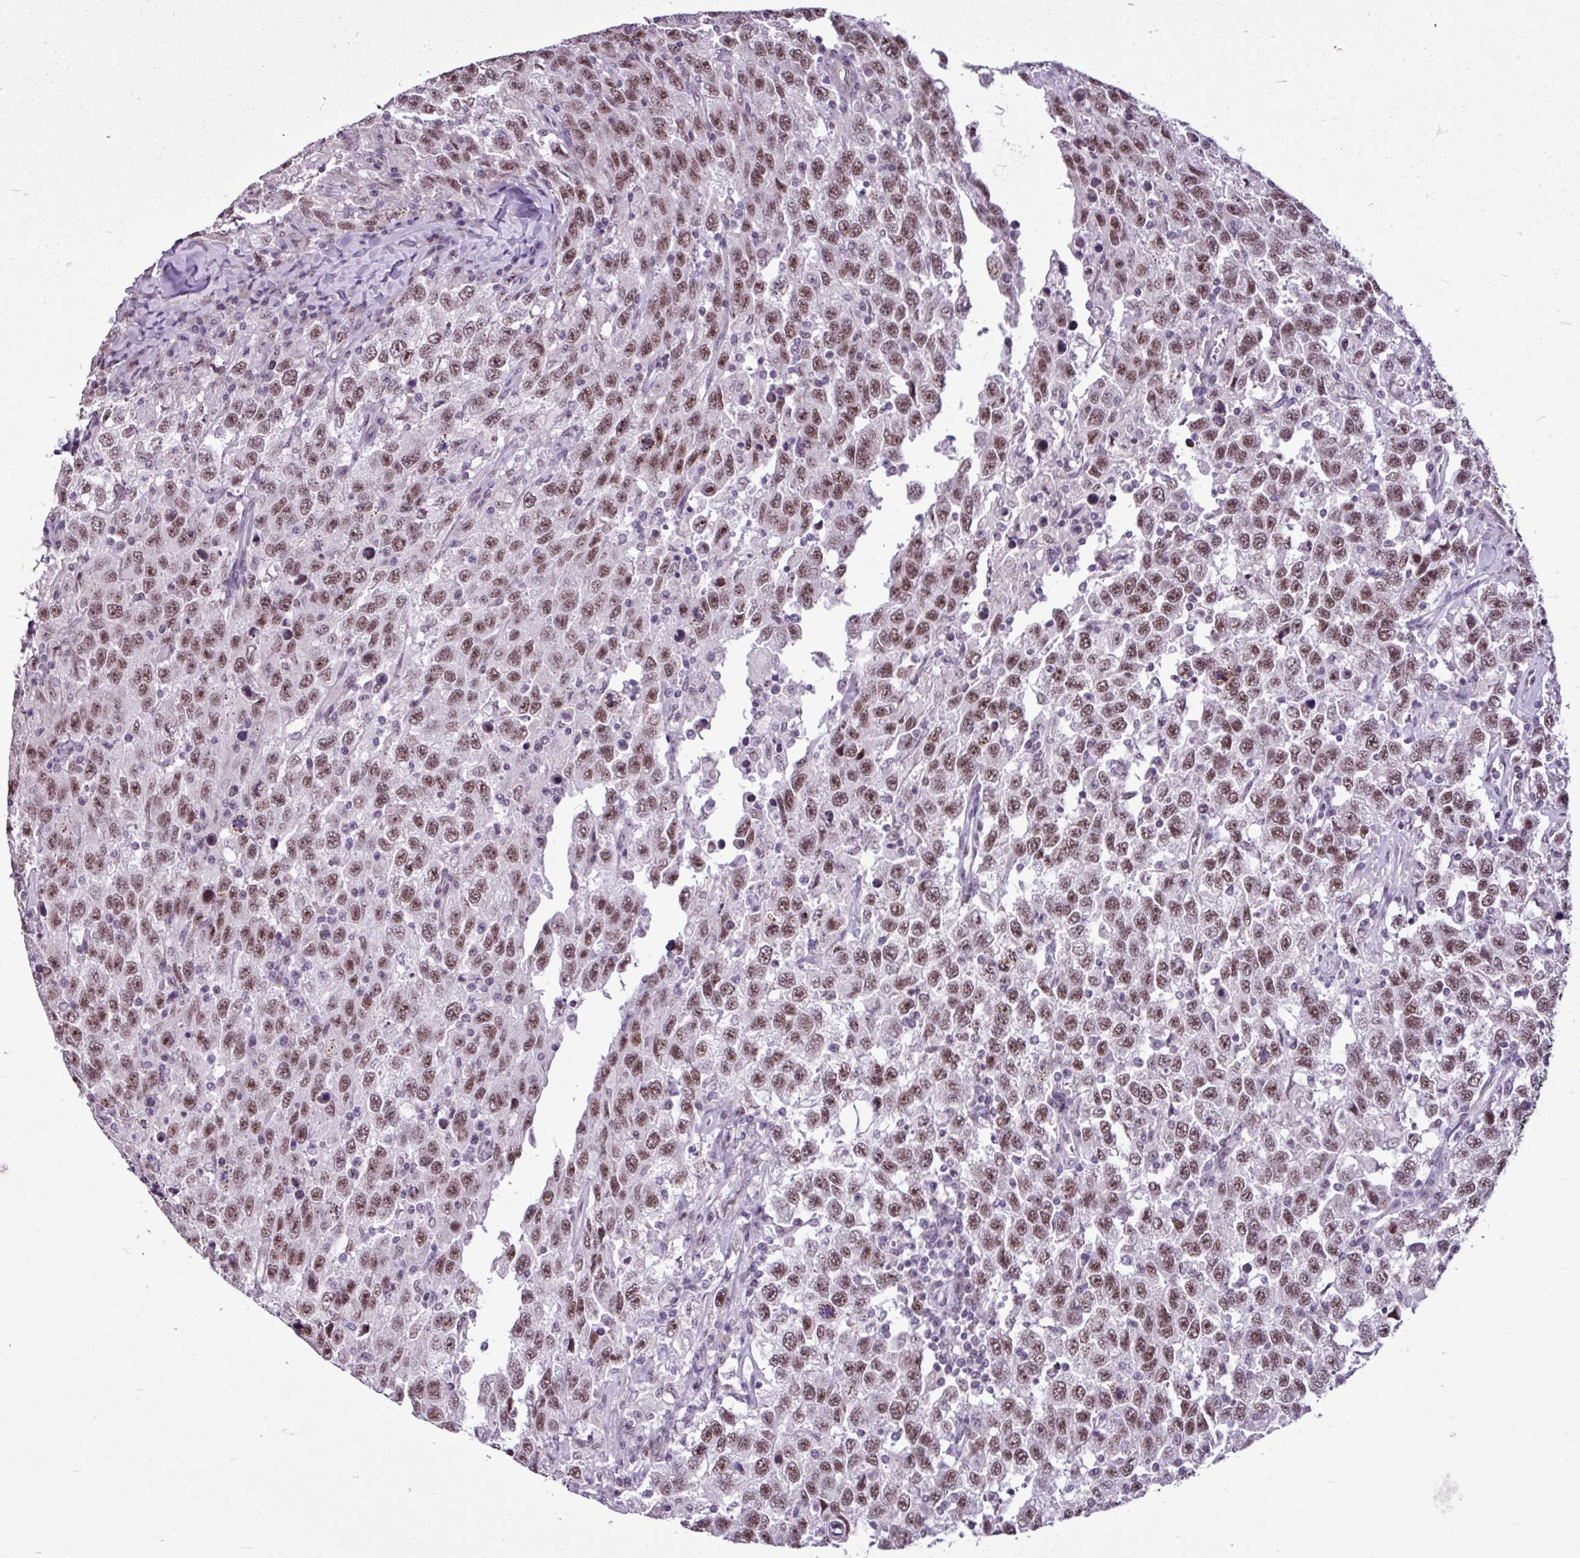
{"staining": {"intensity": "moderate", "quantity": ">75%", "location": "nuclear"}, "tissue": "testis cancer", "cell_type": "Tumor cells", "image_type": "cancer", "snomed": [{"axis": "morphology", "description": "Seminoma, NOS"}, {"axis": "topography", "description": "Testis"}], "caption": "Seminoma (testis) tissue exhibits moderate nuclear expression in approximately >75% of tumor cells, visualized by immunohistochemistry. (brown staining indicates protein expression, while blue staining denotes nuclei).", "gene": "UTP18", "patient": {"sex": "male", "age": 65}}